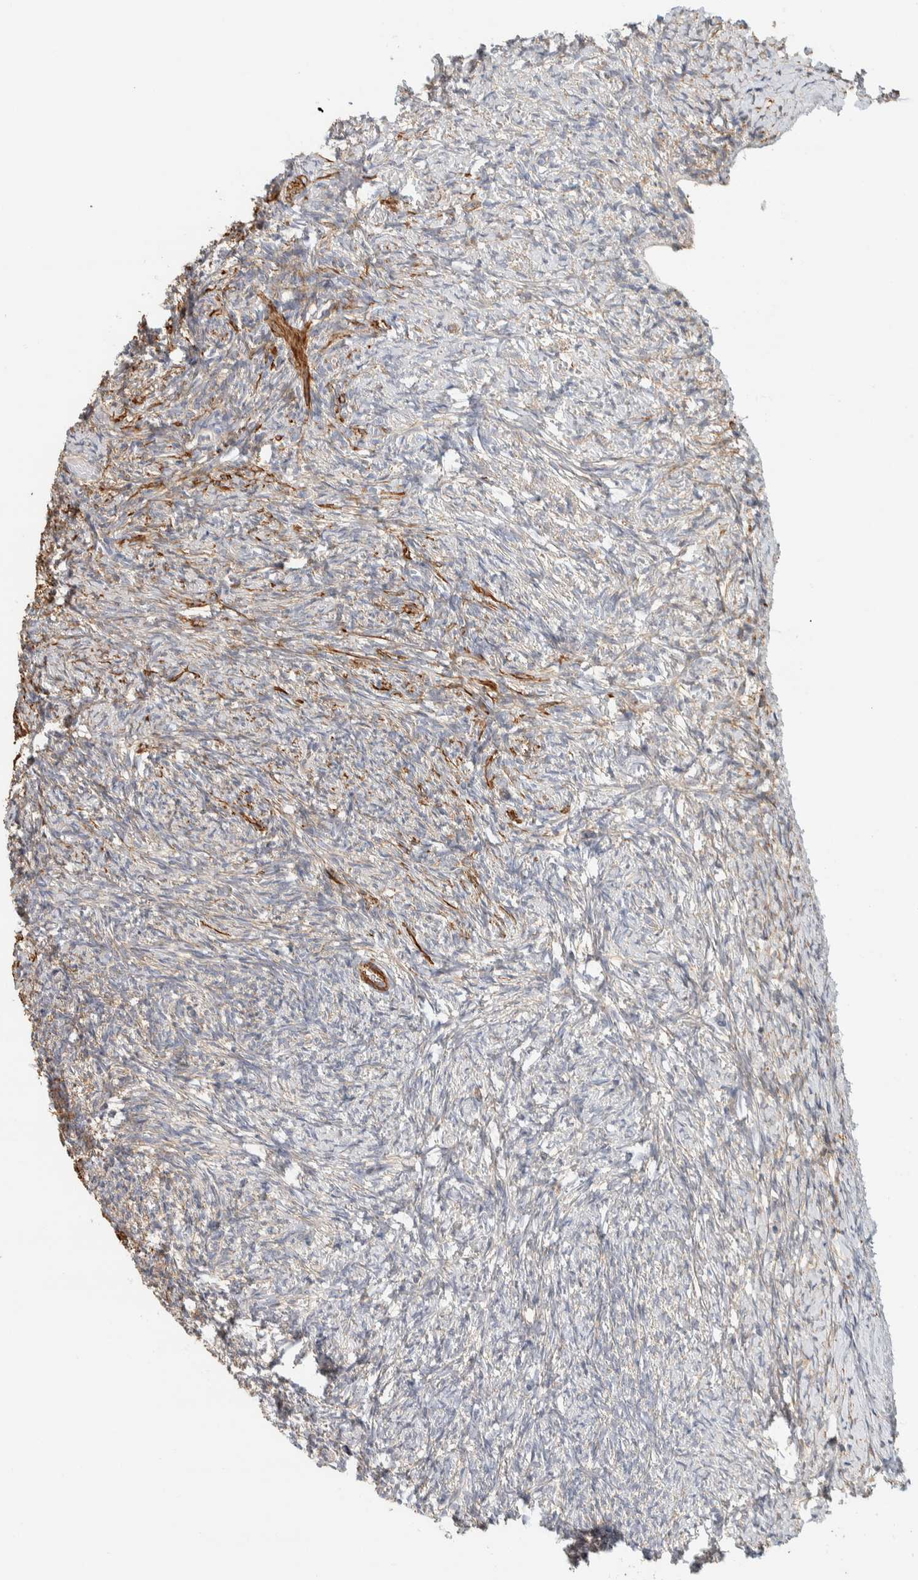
{"staining": {"intensity": "moderate", "quantity": "25%-75%", "location": "cytoplasmic/membranous"}, "tissue": "ovary", "cell_type": "Ovarian stroma cells", "image_type": "normal", "snomed": [{"axis": "morphology", "description": "Normal tissue, NOS"}, {"axis": "topography", "description": "Ovary"}], "caption": "Immunohistochemical staining of unremarkable ovary demonstrates 25%-75% levels of moderate cytoplasmic/membranous protein staining in approximately 25%-75% of ovarian stroma cells.", "gene": "CDR2", "patient": {"sex": "female", "age": 41}}